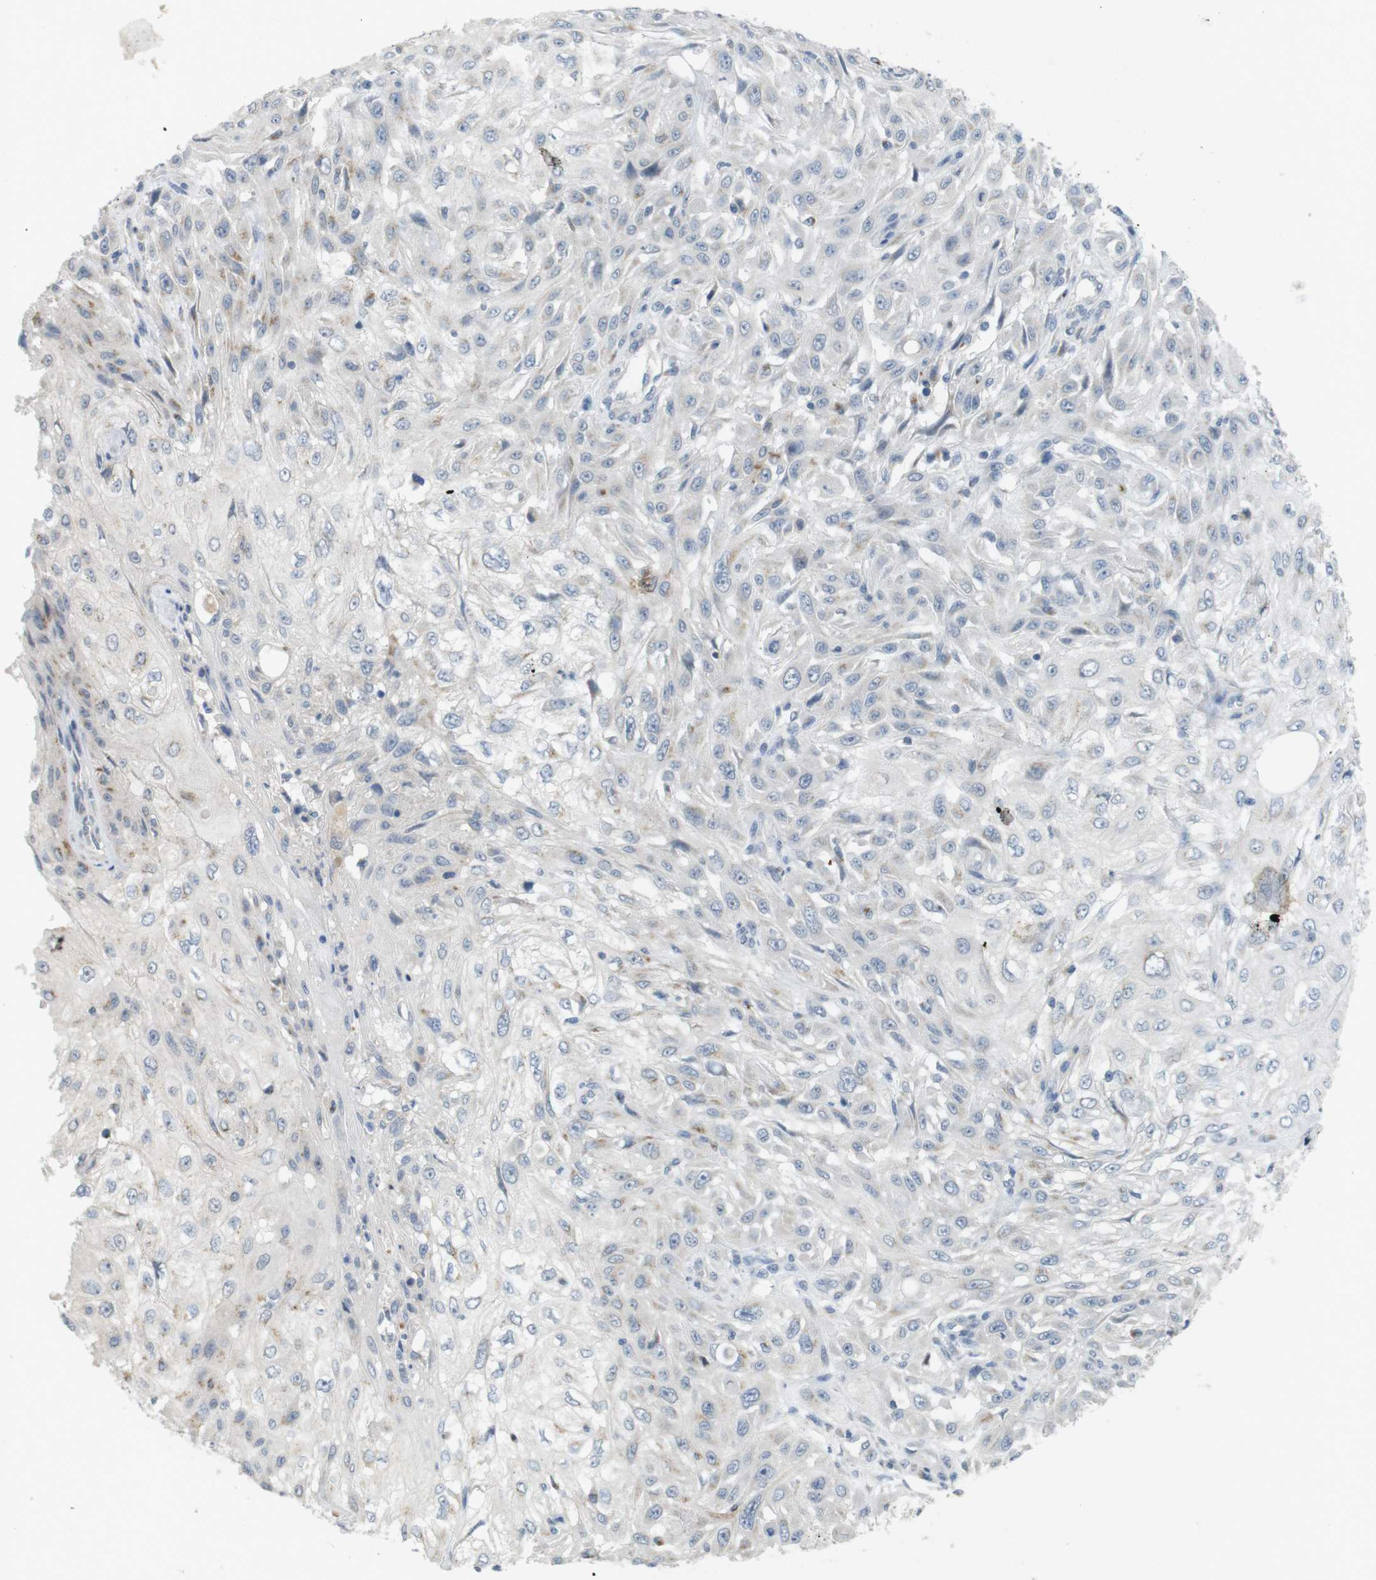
{"staining": {"intensity": "weak", "quantity": "<25%", "location": "cytoplasmic/membranous"}, "tissue": "skin cancer", "cell_type": "Tumor cells", "image_type": "cancer", "snomed": [{"axis": "morphology", "description": "Squamous cell carcinoma, NOS"}, {"axis": "topography", "description": "Skin"}], "caption": "This is a photomicrograph of IHC staining of squamous cell carcinoma (skin), which shows no staining in tumor cells. Brightfield microscopy of IHC stained with DAB (3,3'-diaminobenzidine) (brown) and hematoxylin (blue), captured at high magnification.", "gene": "YIPF3", "patient": {"sex": "male", "age": 75}}